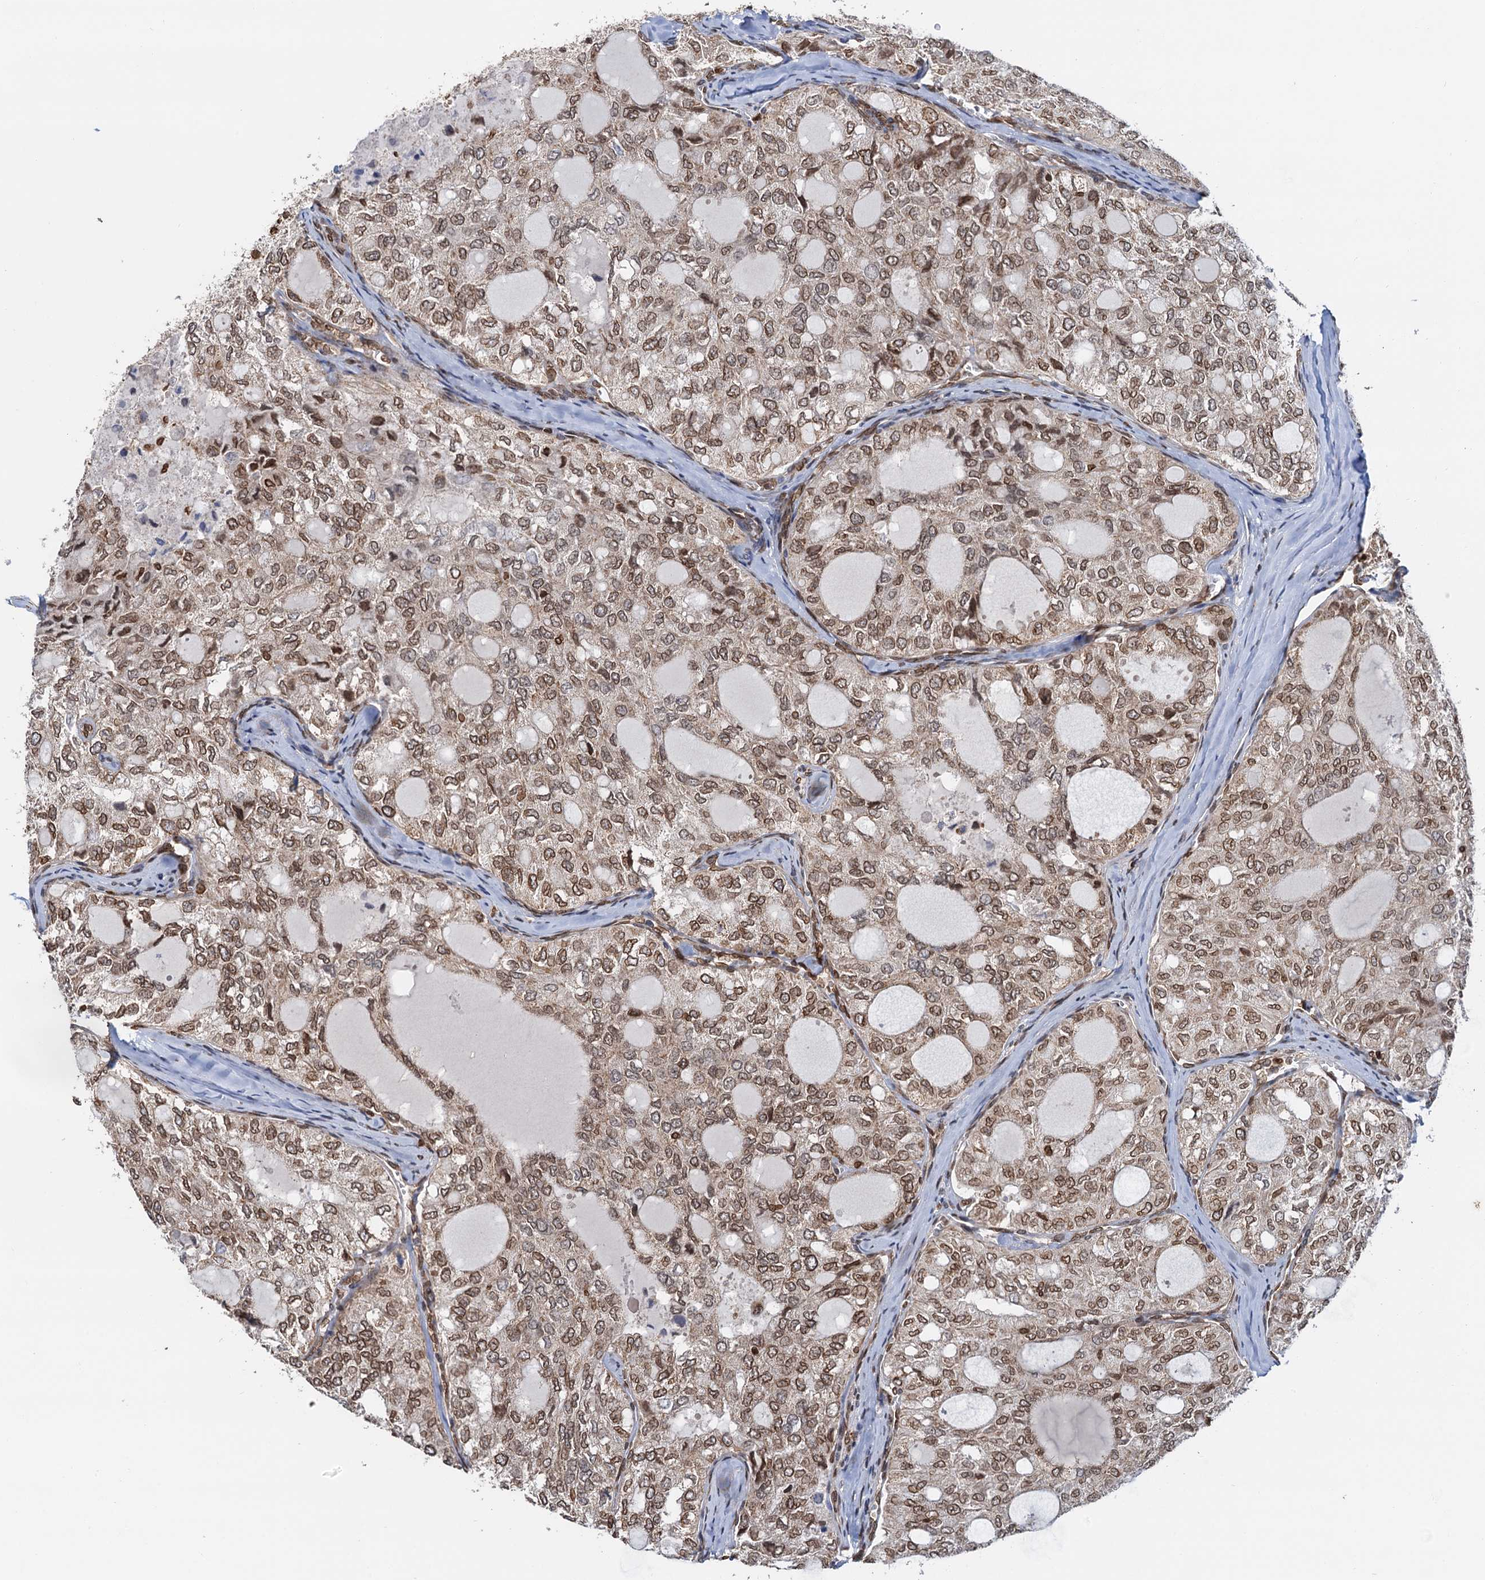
{"staining": {"intensity": "moderate", "quantity": ">75%", "location": "nuclear"}, "tissue": "thyroid cancer", "cell_type": "Tumor cells", "image_type": "cancer", "snomed": [{"axis": "morphology", "description": "Follicular adenoma carcinoma, NOS"}, {"axis": "topography", "description": "Thyroid gland"}], "caption": "Protein analysis of thyroid cancer (follicular adenoma carcinoma) tissue displays moderate nuclear staining in about >75% of tumor cells.", "gene": "ZC3H13", "patient": {"sex": "male", "age": 75}}